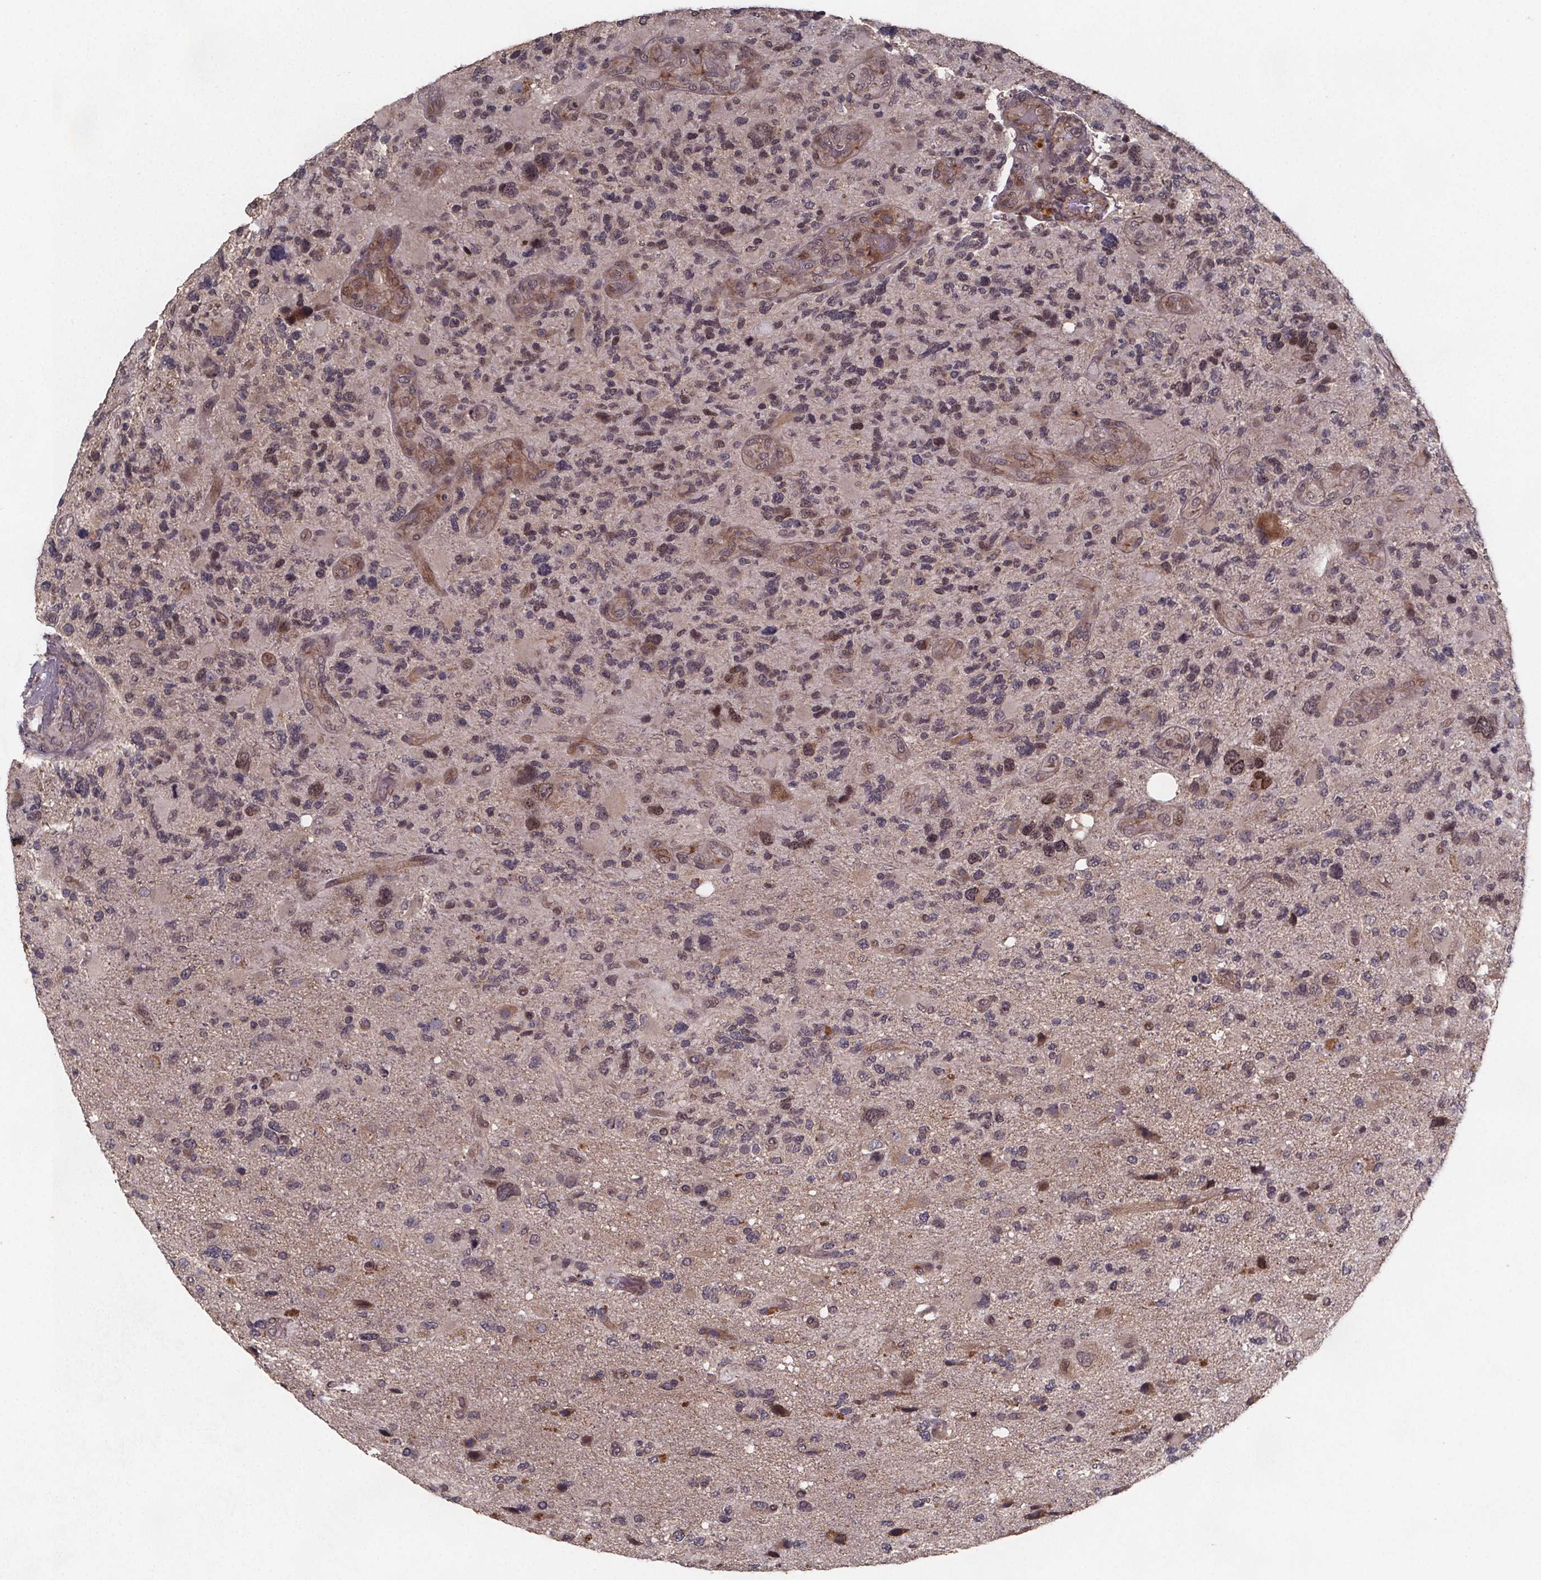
{"staining": {"intensity": "weak", "quantity": "<25%", "location": "cytoplasmic/membranous"}, "tissue": "glioma", "cell_type": "Tumor cells", "image_type": "cancer", "snomed": [{"axis": "morphology", "description": "Glioma, malignant, High grade"}, {"axis": "topography", "description": "Brain"}], "caption": "Micrograph shows no protein staining in tumor cells of malignant glioma (high-grade) tissue. (IHC, brightfield microscopy, high magnification).", "gene": "PIERCE2", "patient": {"sex": "female", "age": 71}}